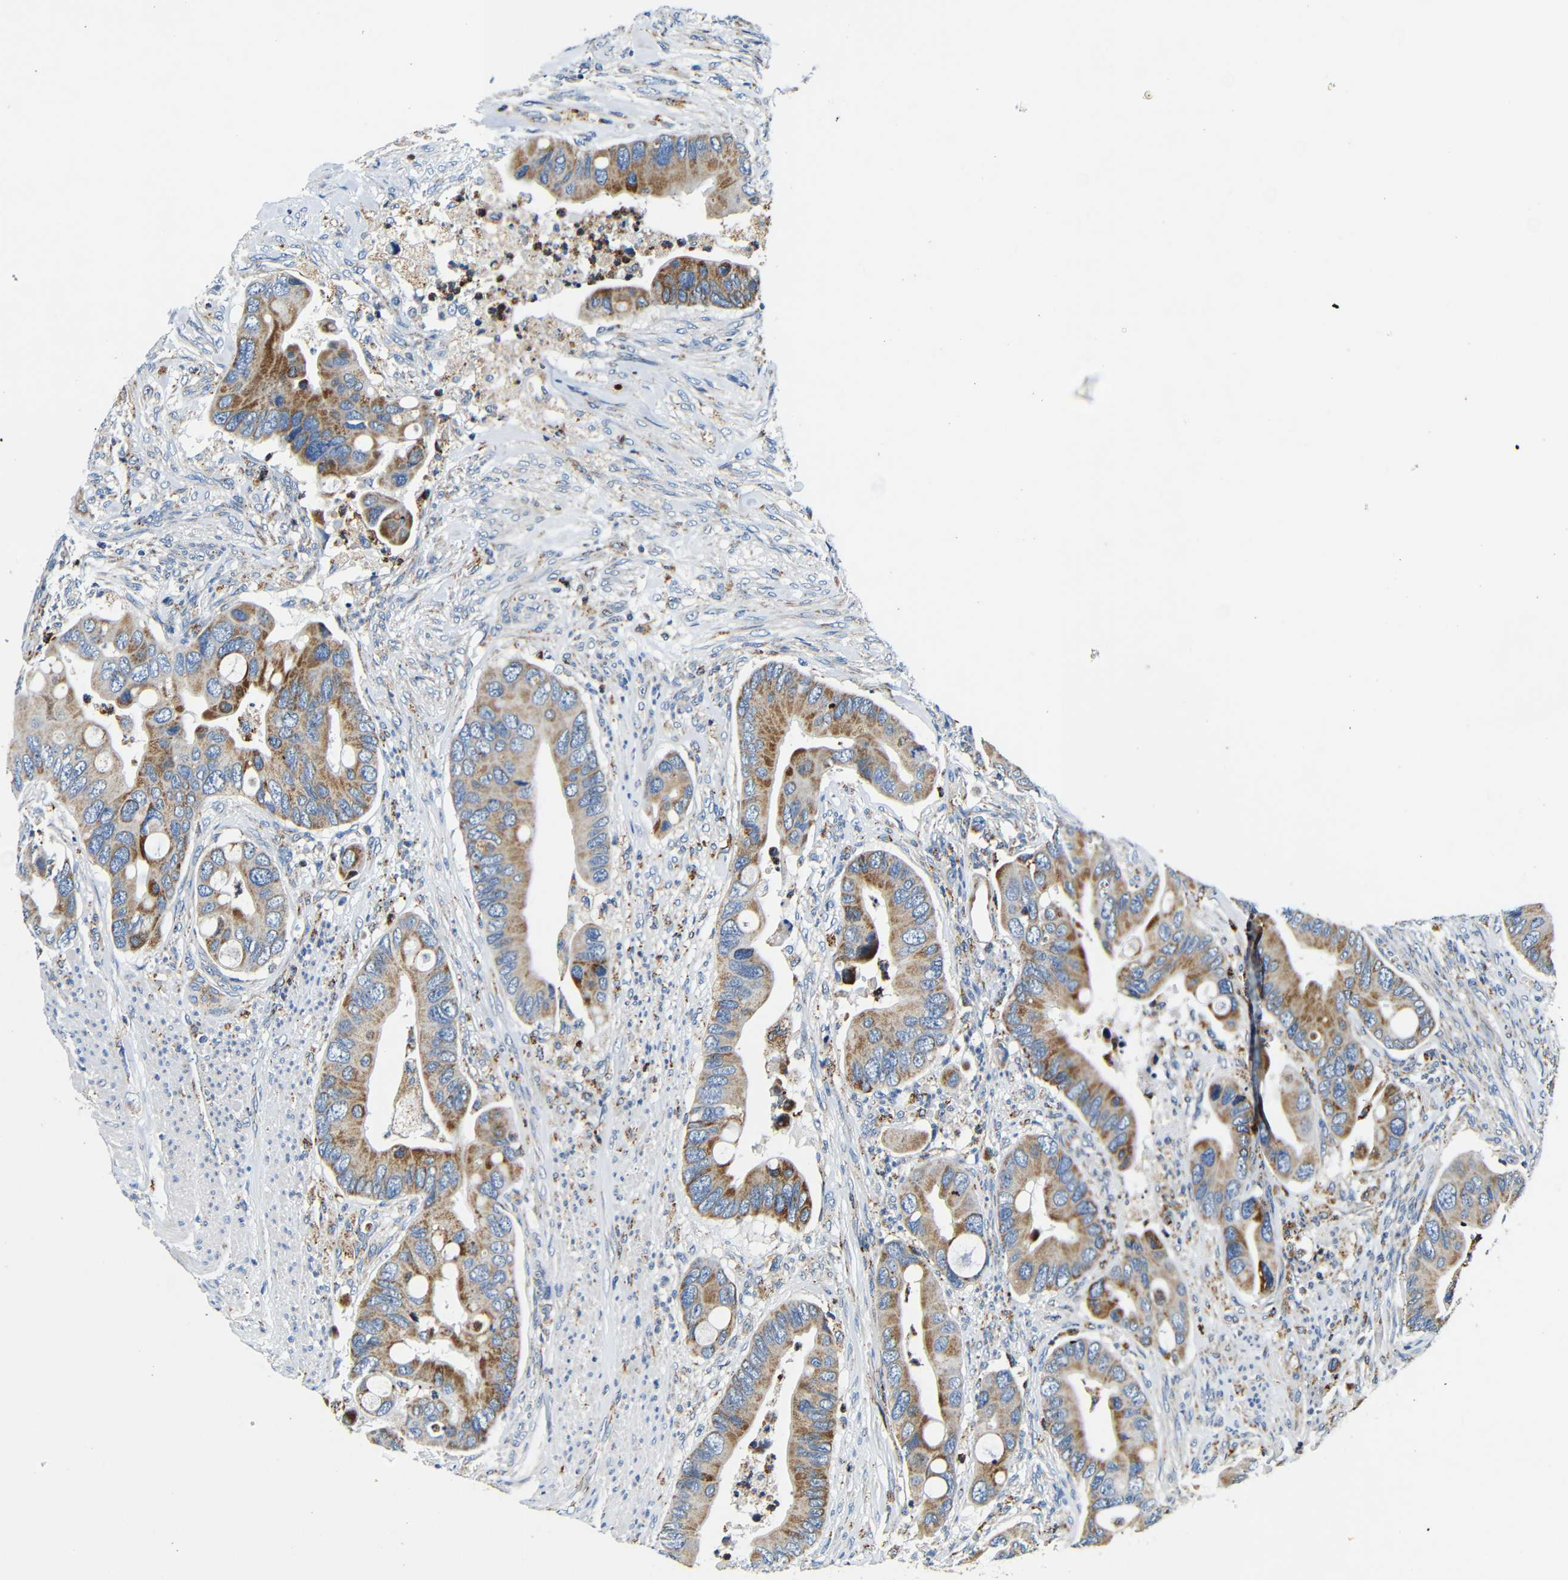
{"staining": {"intensity": "moderate", "quantity": ">75%", "location": "cytoplasmic/membranous"}, "tissue": "colorectal cancer", "cell_type": "Tumor cells", "image_type": "cancer", "snomed": [{"axis": "morphology", "description": "Adenocarcinoma, NOS"}, {"axis": "topography", "description": "Colon"}], "caption": "Colorectal cancer (adenocarcinoma) tissue shows moderate cytoplasmic/membranous positivity in about >75% of tumor cells, visualized by immunohistochemistry.", "gene": "GALNT18", "patient": {"sex": "female", "age": 86}}